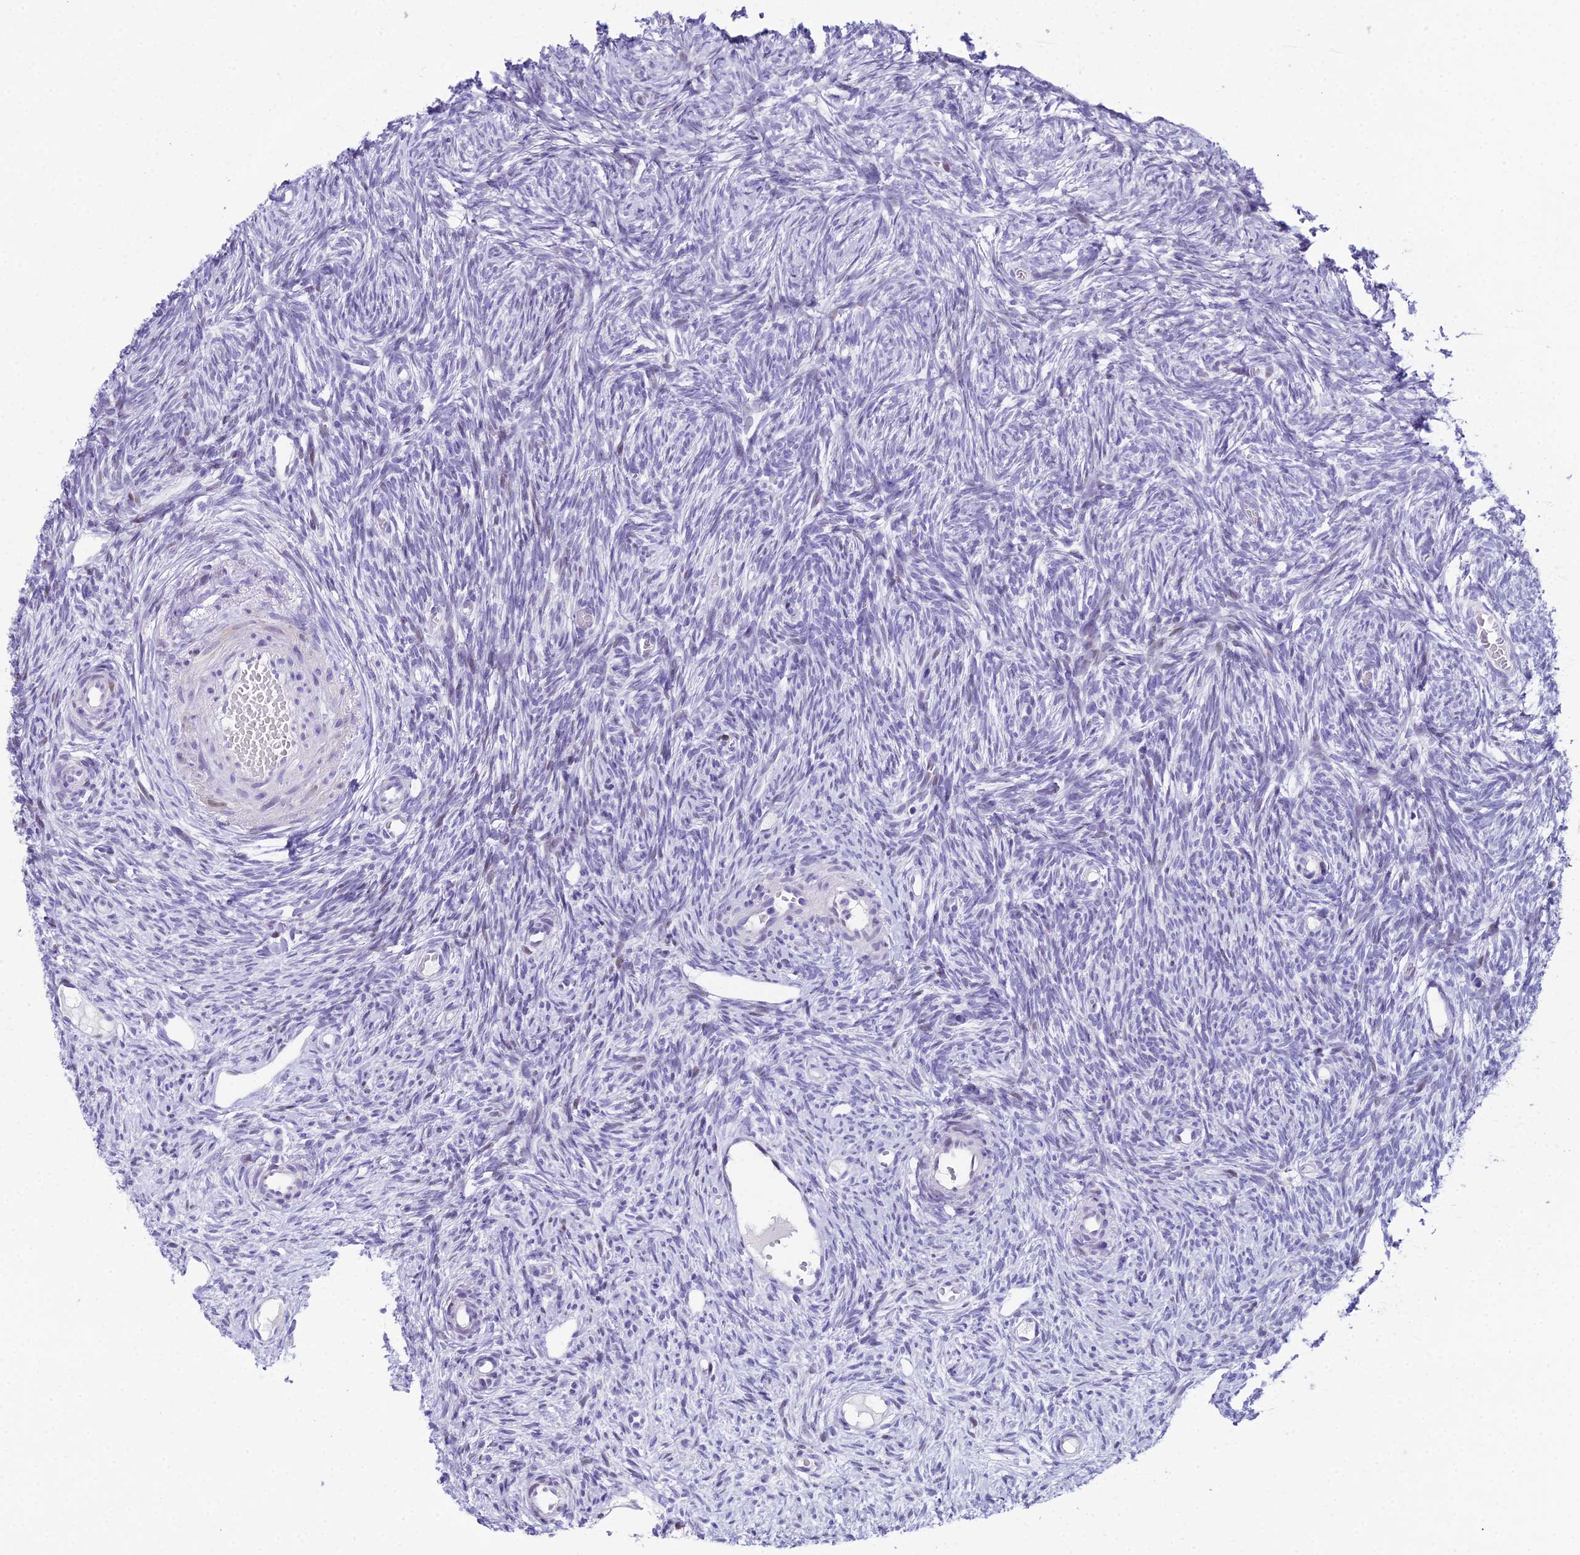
{"staining": {"intensity": "negative", "quantity": "none", "location": "none"}, "tissue": "ovary", "cell_type": "Ovarian stroma cells", "image_type": "normal", "snomed": [{"axis": "morphology", "description": "Normal tissue, NOS"}, {"axis": "topography", "description": "Ovary"}], "caption": "This is a photomicrograph of immunohistochemistry staining of unremarkable ovary, which shows no expression in ovarian stroma cells.", "gene": "CC2D2A", "patient": {"sex": "female", "age": 51}}